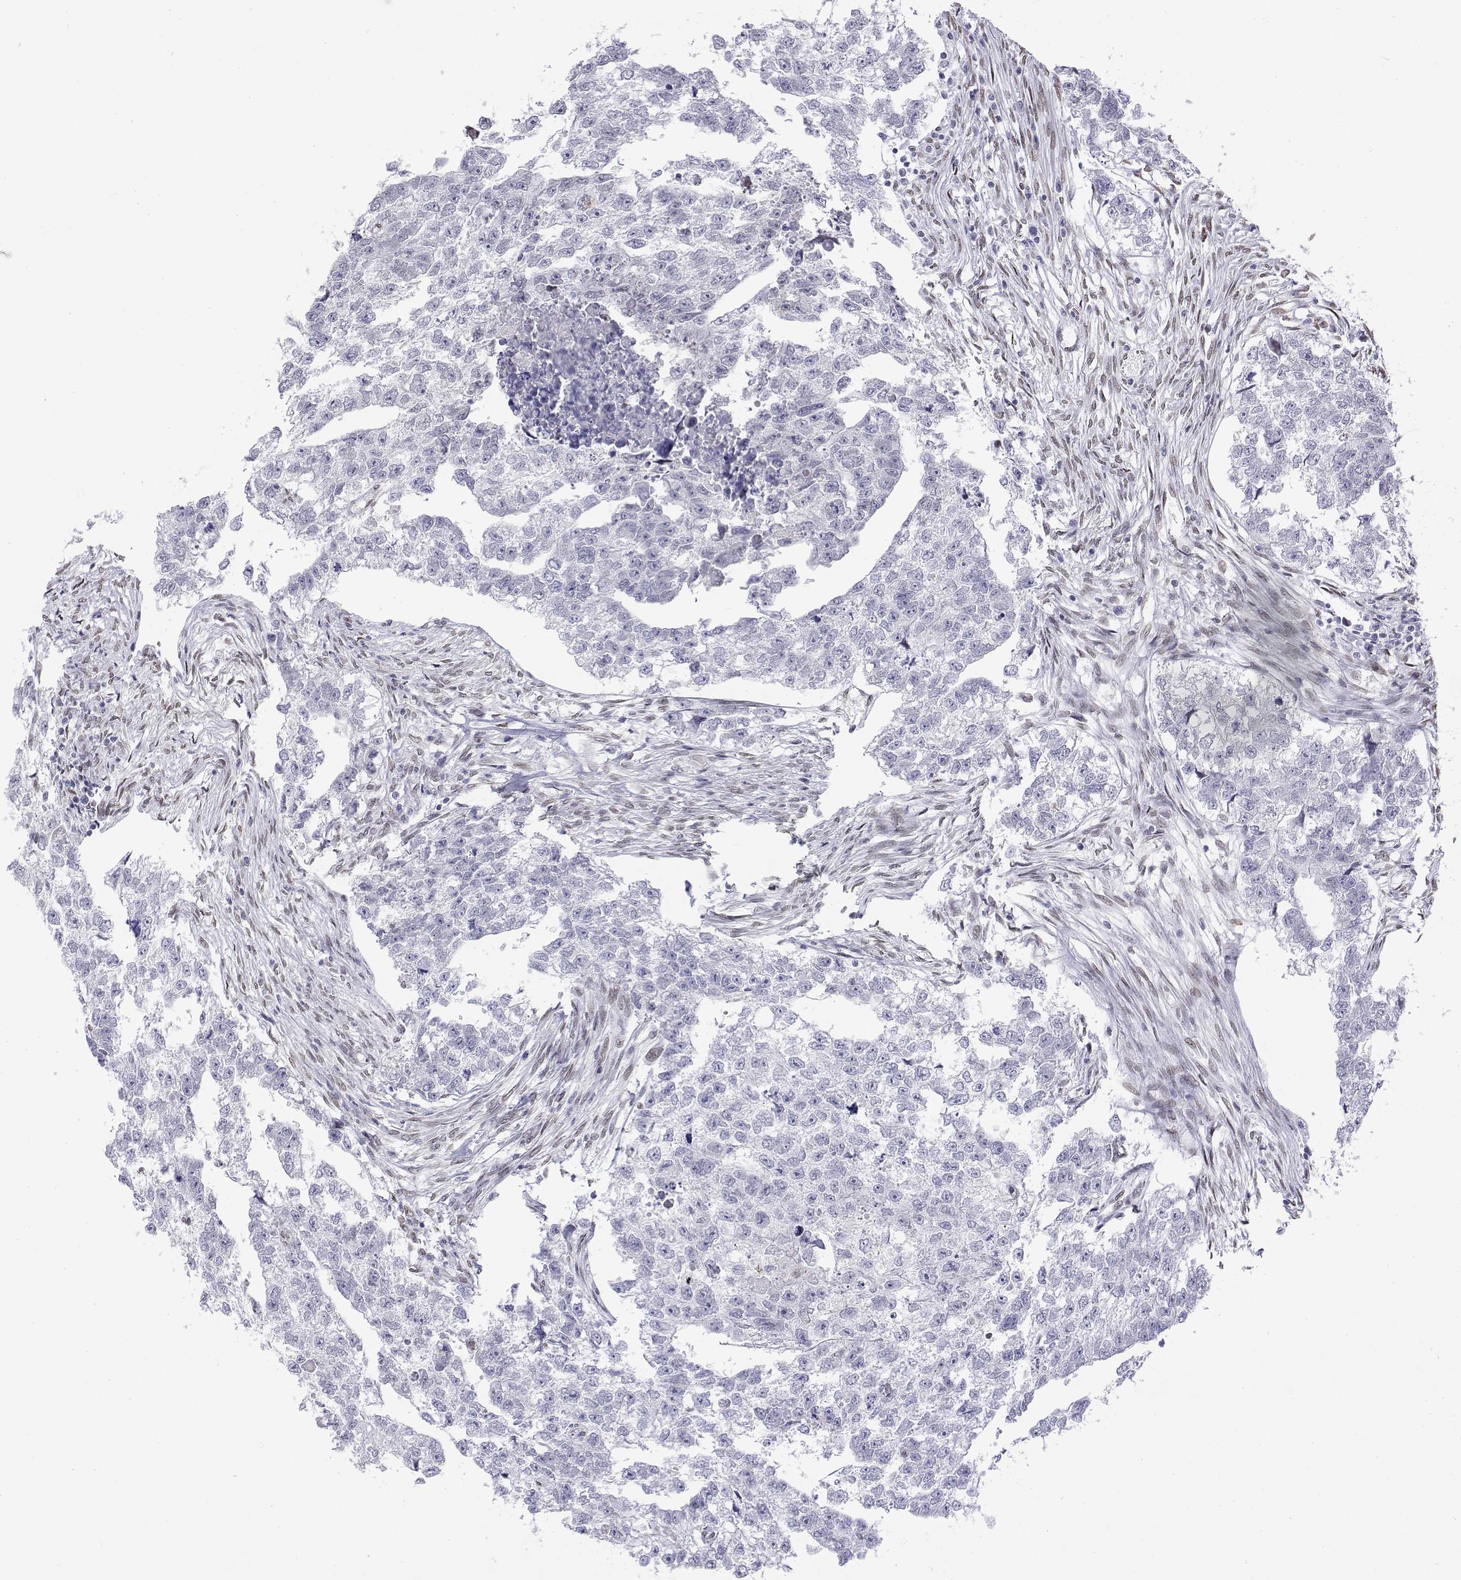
{"staining": {"intensity": "negative", "quantity": "none", "location": "none"}, "tissue": "testis cancer", "cell_type": "Tumor cells", "image_type": "cancer", "snomed": [{"axis": "morphology", "description": "Carcinoma, Embryonal, NOS"}, {"axis": "morphology", "description": "Teratoma, malignant, NOS"}, {"axis": "topography", "description": "Testis"}], "caption": "Protein analysis of malignant teratoma (testis) exhibits no significant staining in tumor cells.", "gene": "ZNF532", "patient": {"sex": "male", "age": 44}}